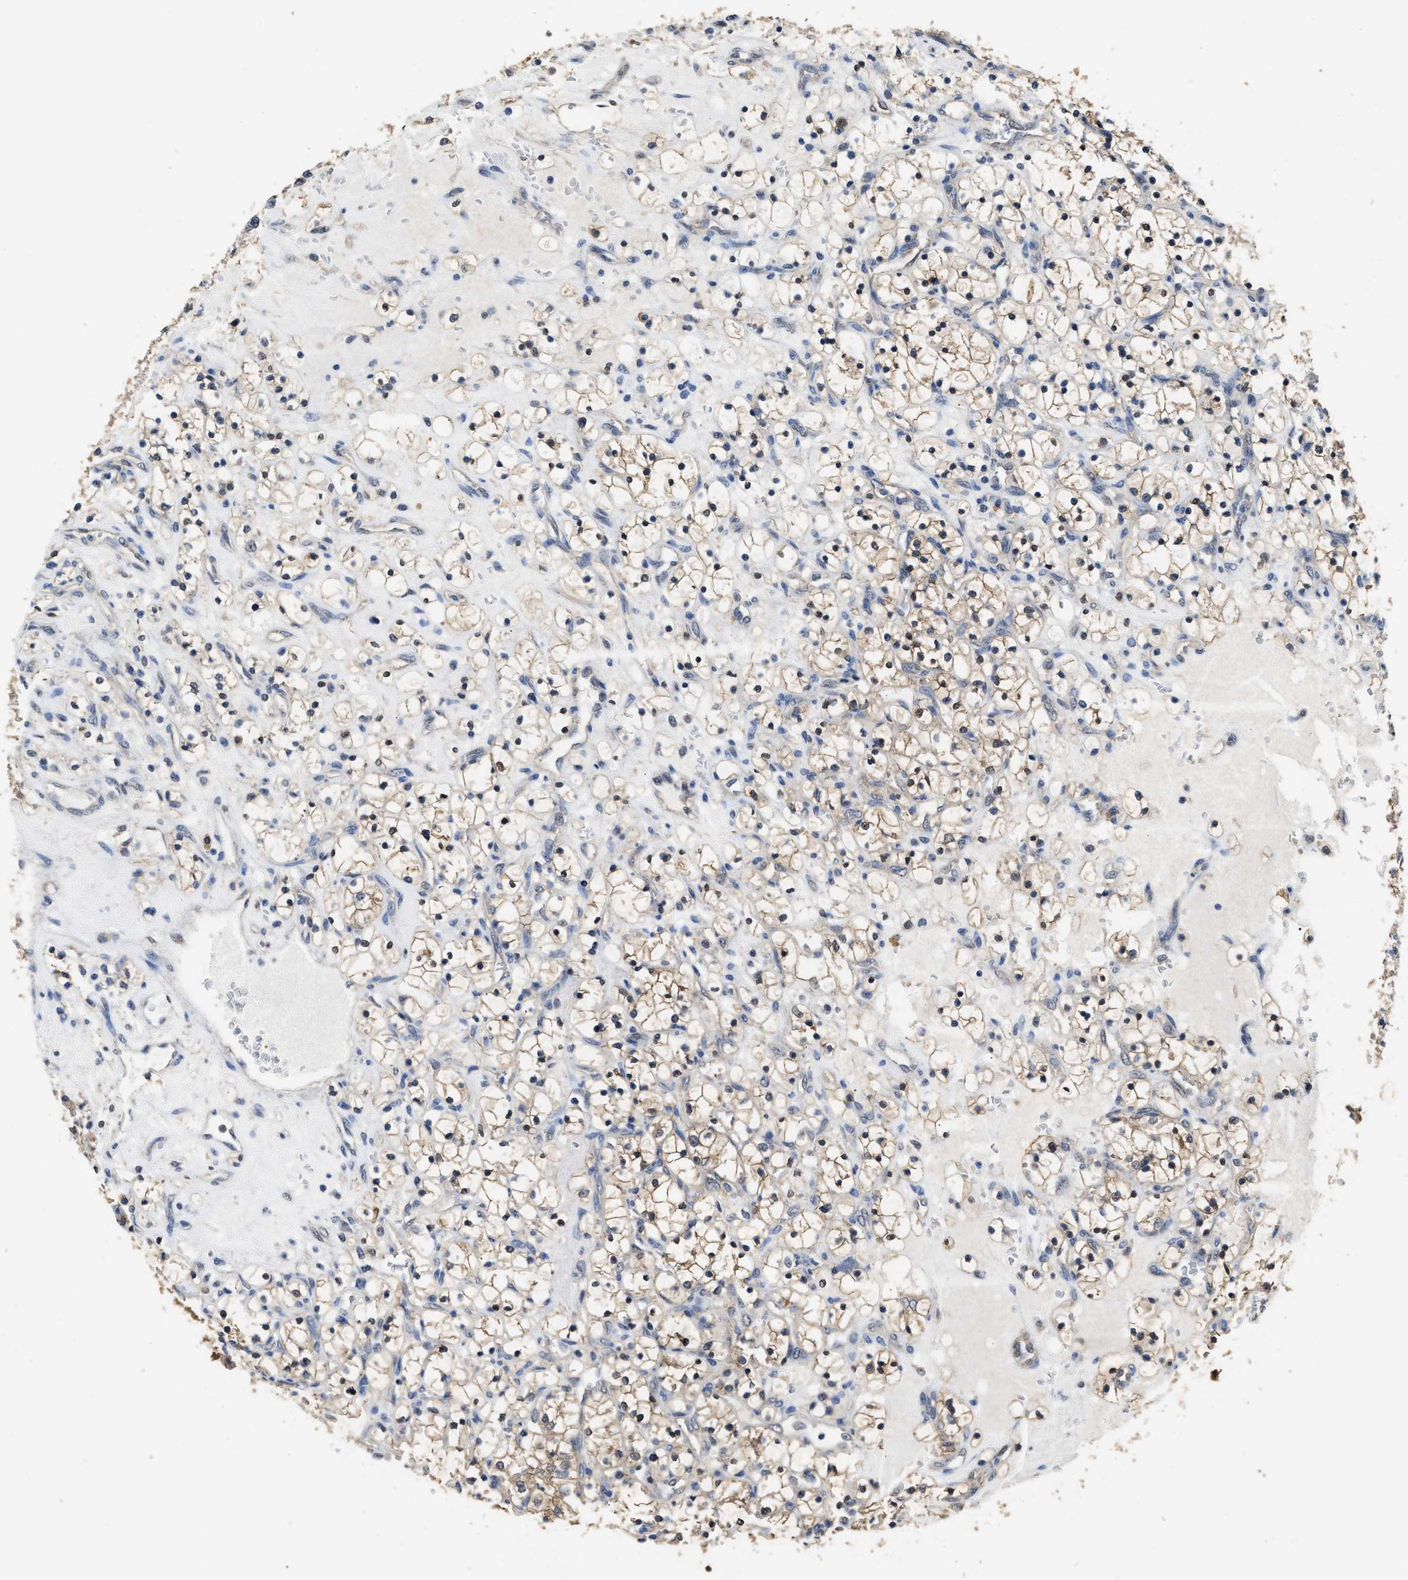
{"staining": {"intensity": "weak", "quantity": "25%-75%", "location": "cytoplasmic/membranous,nuclear"}, "tissue": "renal cancer", "cell_type": "Tumor cells", "image_type": "cancer", "snomed": [{"axis": "morphology", "description": "Adenocarcinoma, NOS"}, {"axis": "topography", "description": "Kidney"}], "caption": "There is low levels of weak cytoplasmic/membranous and nuclear staining in tumor cells of adenocarcinoma (renal), as demonstrated by immunohistochemical staining (brown color).", "gene": "YWHAE", "patient": {"sex": "female", "age": 69}}